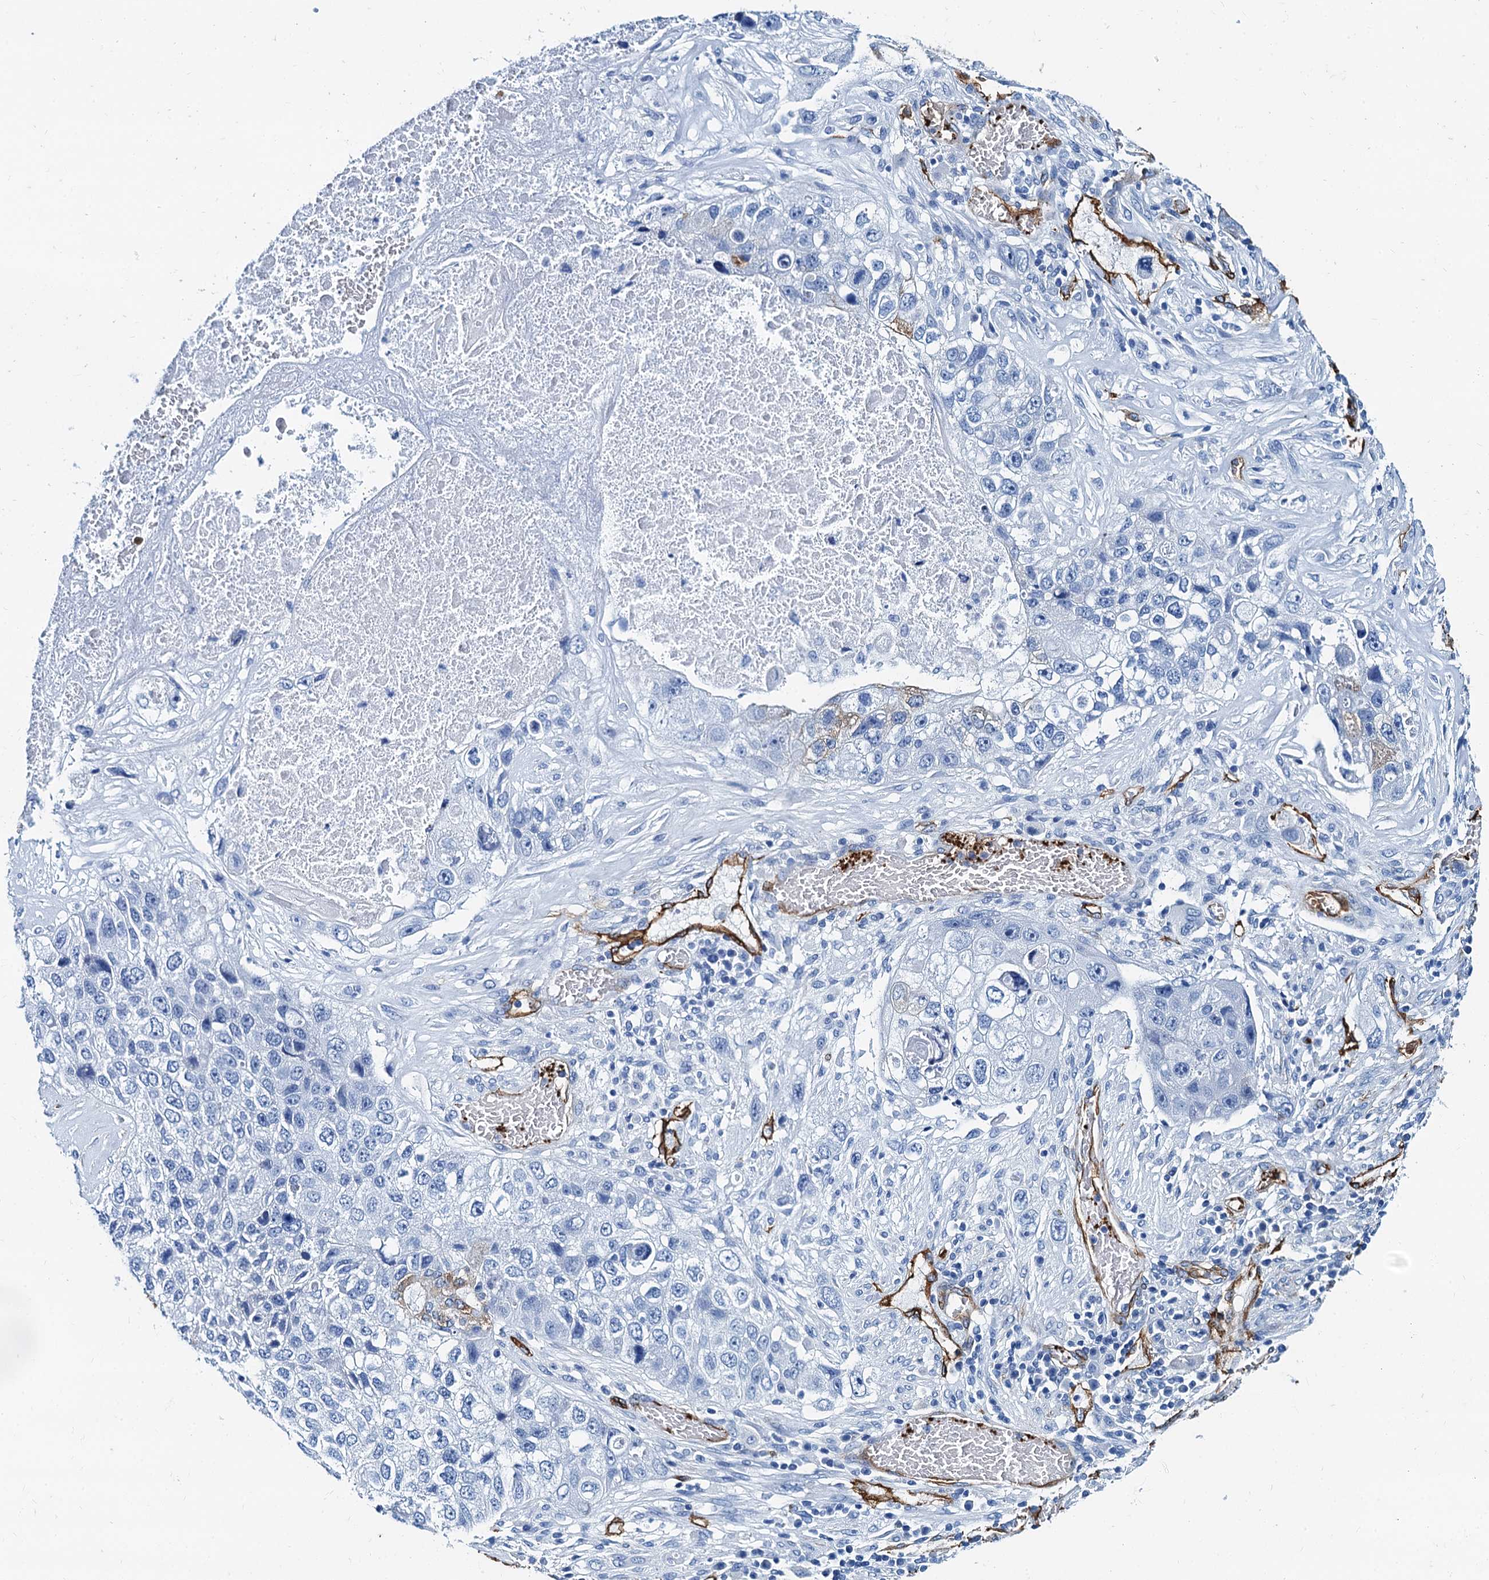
{"staining": {"intensity": "negative", "quantity": "none", "location": "none"}, "tissue": "lung cancer", "cell_type": "Tumor cells", "image_type": "cancer", "snomed": [{"axis": "morphology", "description": "Squamous cell carcinoma, NOS"}, {"axis": "topography", "description": "Lung"}], "caption": "There is no significant positivity in tumor cells of lung squamous cell carcinoma.", "gene": "CAVIN2", "patient": {"sex": "male", "age": 61}}